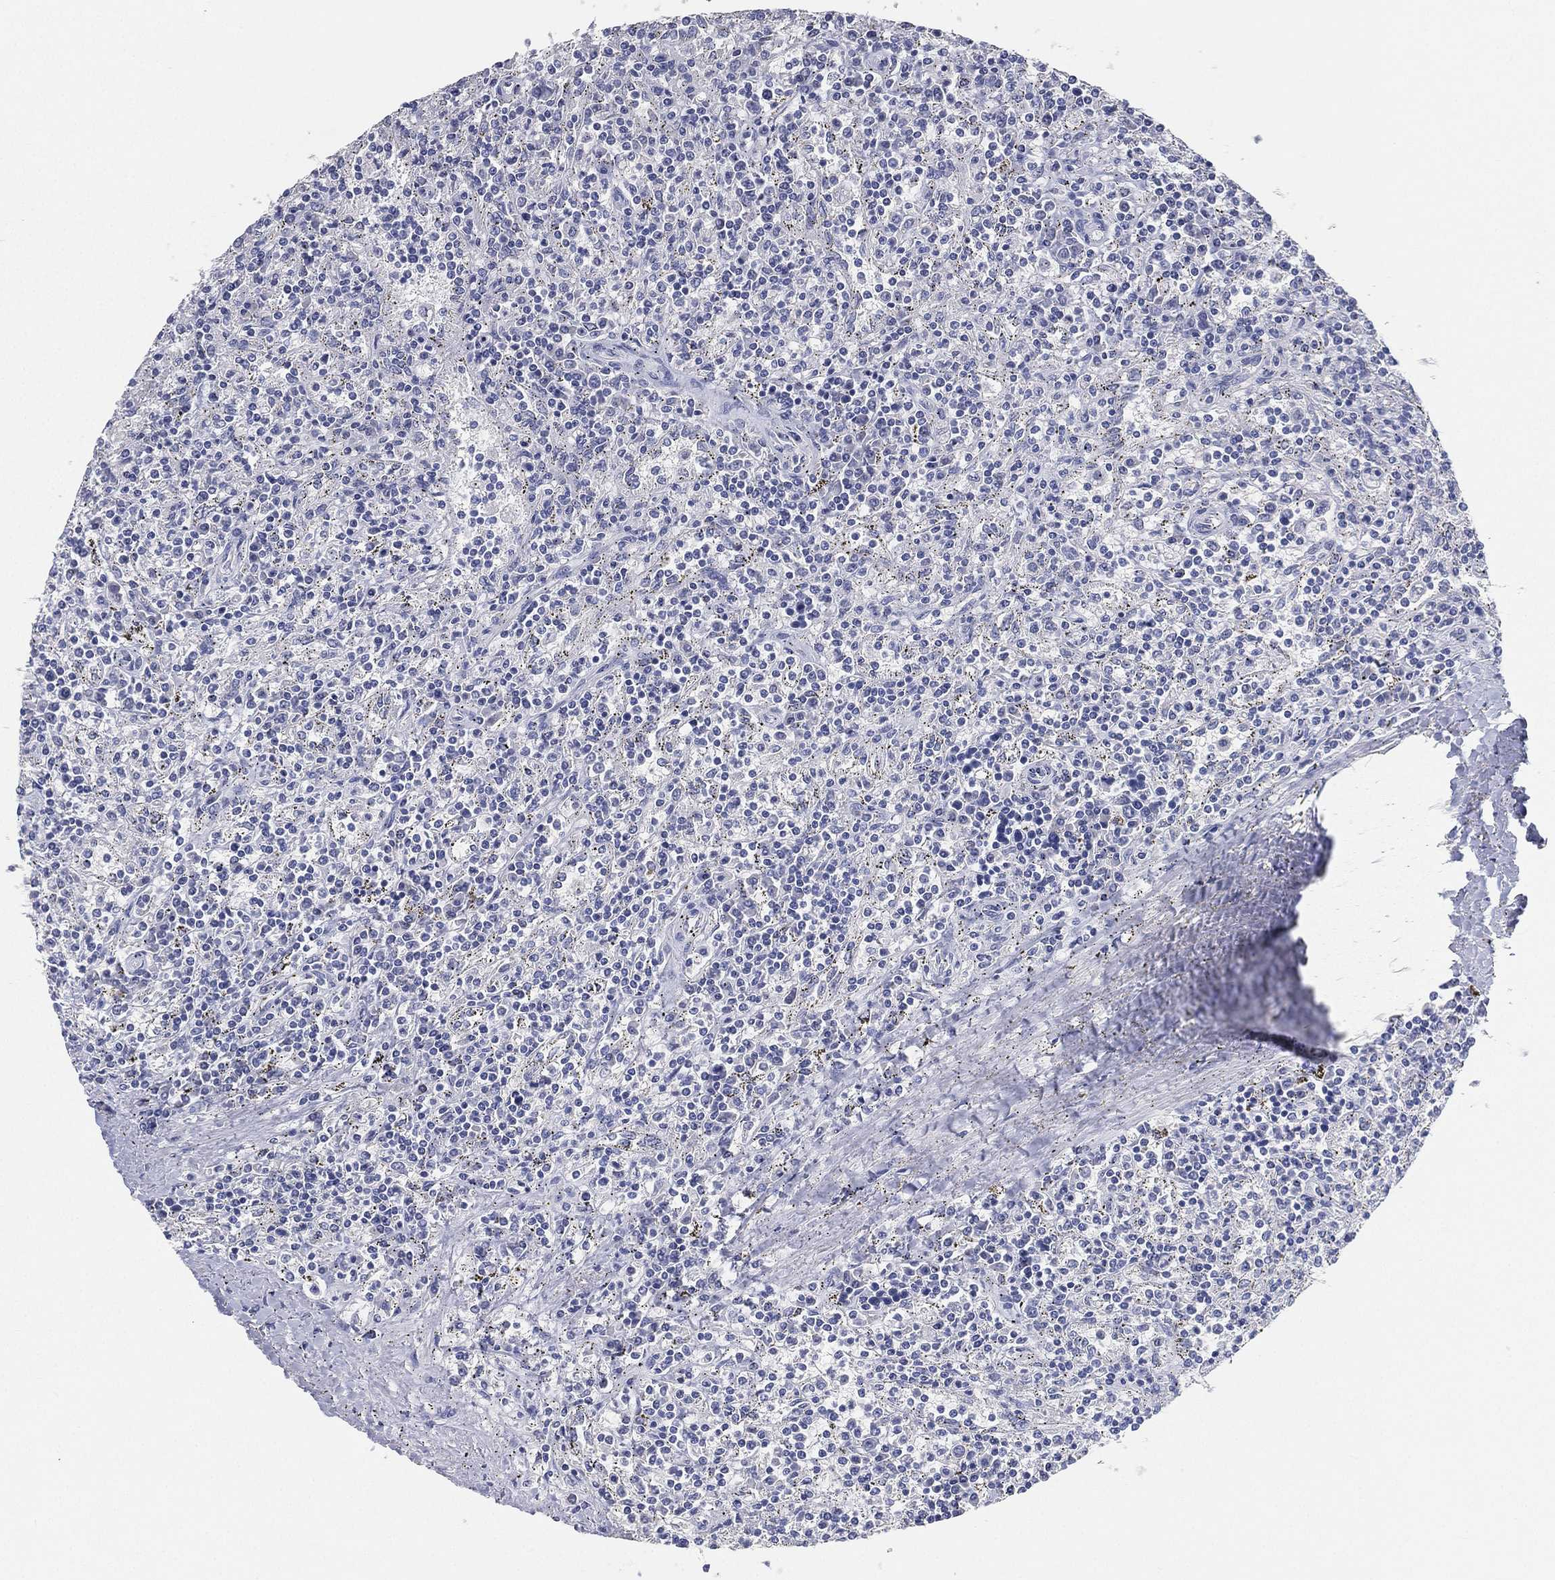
{"staining": {"intensity": "negative", "quantity": "none", "location": "none"}, "tissue": "lymphoma", "cell_type": "Tumor cells", "image_type": "cancer", "snomed": [{"axis": "morphology", "description": "Malignant lymphoma, non-Hodgkin's type, Low grade"}, {"axis": "topography", "description": "Spleen"}], "caption": "IHC histopathology image of neoplastic tissue: lymphoma stained with DAB (3,3'-diaminobenzidine) exhibits no significant protein expression in tumor cells. (IHC, brightfield microscopy, high magnification).", "gene": "FAM187B", "patient": {"sex": "male", "age": 62}}